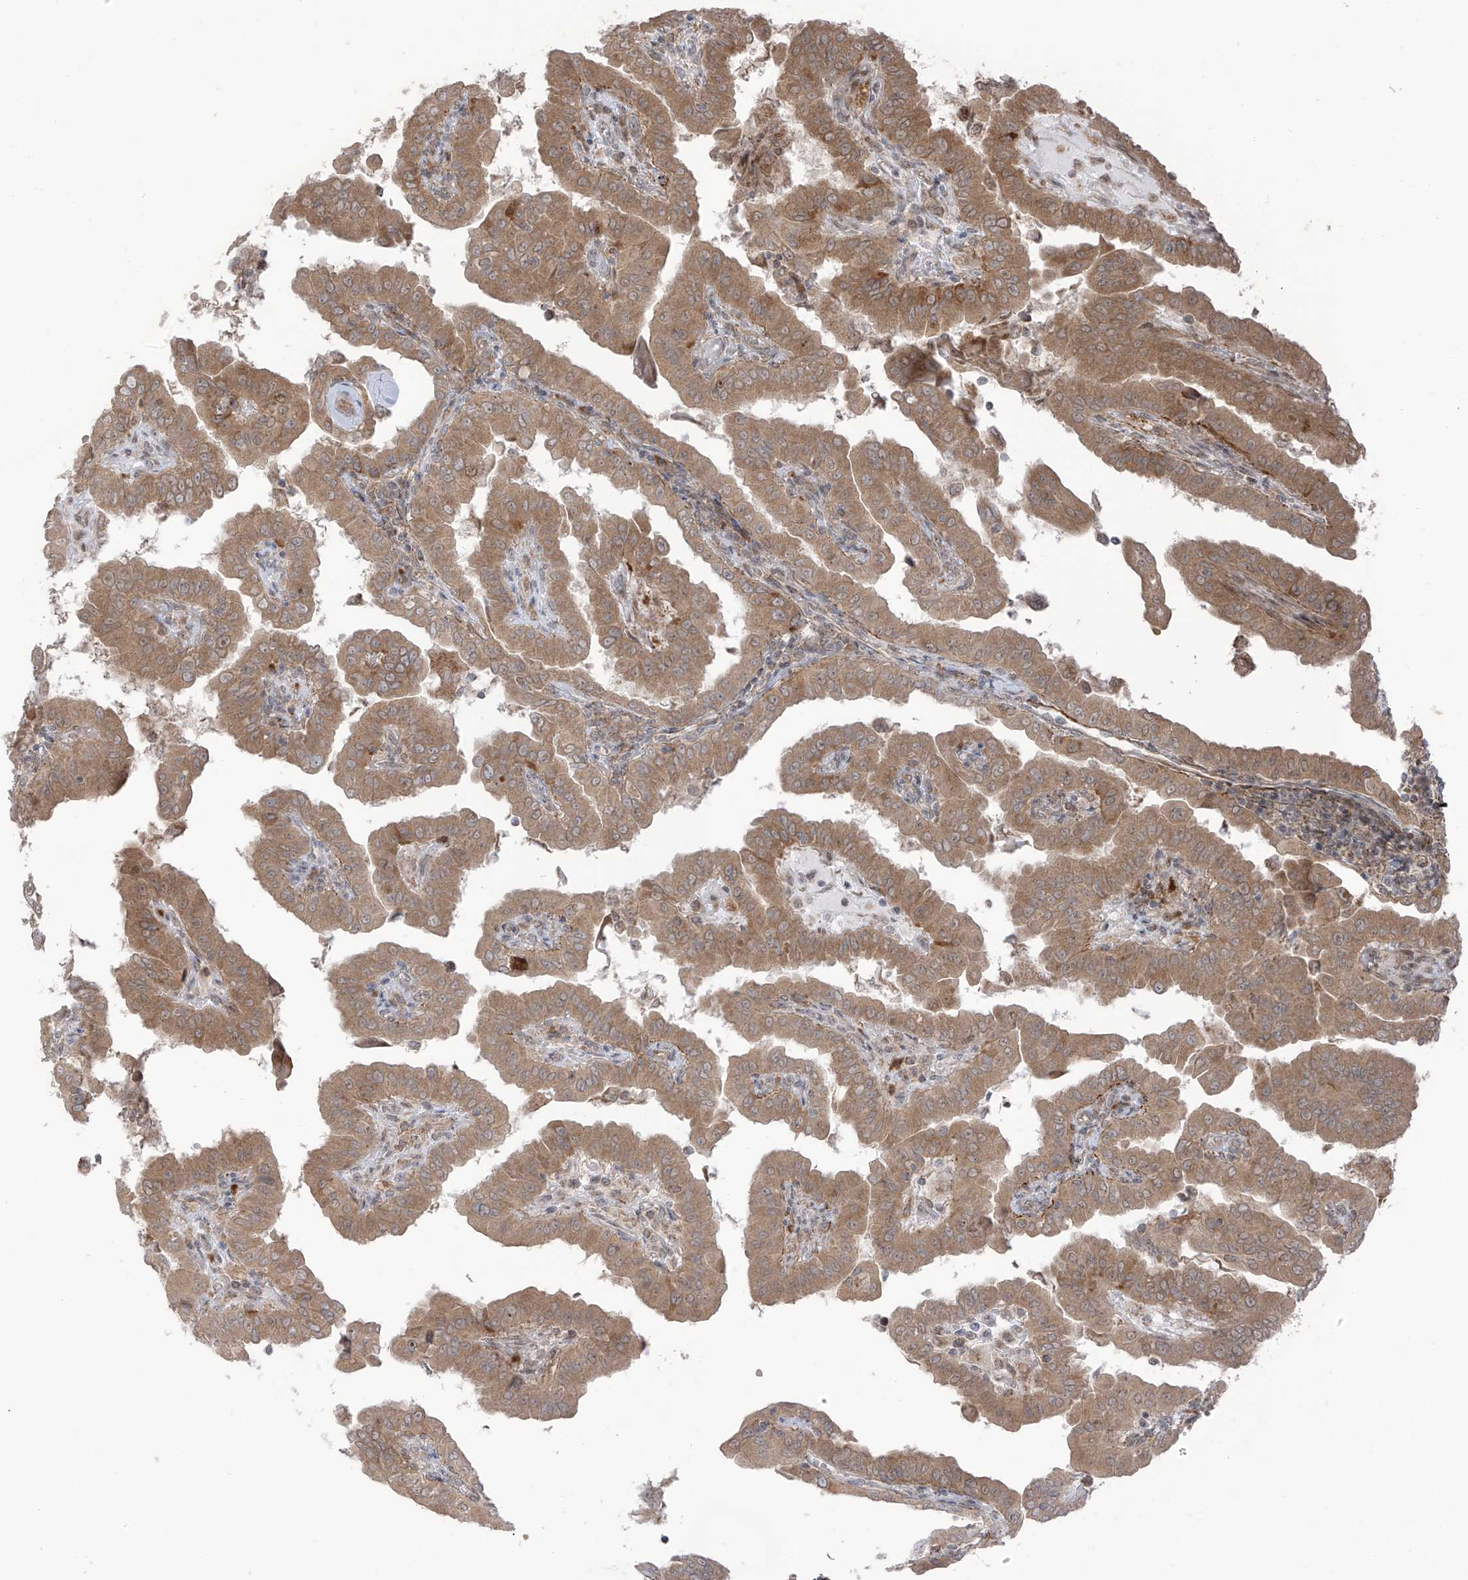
{"staining": {"intensity": "moderate", "quantity": ">75%", "location": "cytoplasmic/membranous"}, "tissue": "thyroid cancer", "cell_type": "Tumor cells", "image_type": "cancer", "snomed": [{"axis": "morphology", "description": "Papillary adenocarcinoma, NOS"}, {"axis": "topography", "description": "Thyroid gland"}], "caption": "A high-resolution image shows immunohistochemistry staining of papillary adenocarcinoma (thyroid), which reveals moderate cytoplasmic/membranous positivity in approximately >75% of tumor cells.", "gene": "PDE11A", "patient": {"sex": "male", "age": 33}}